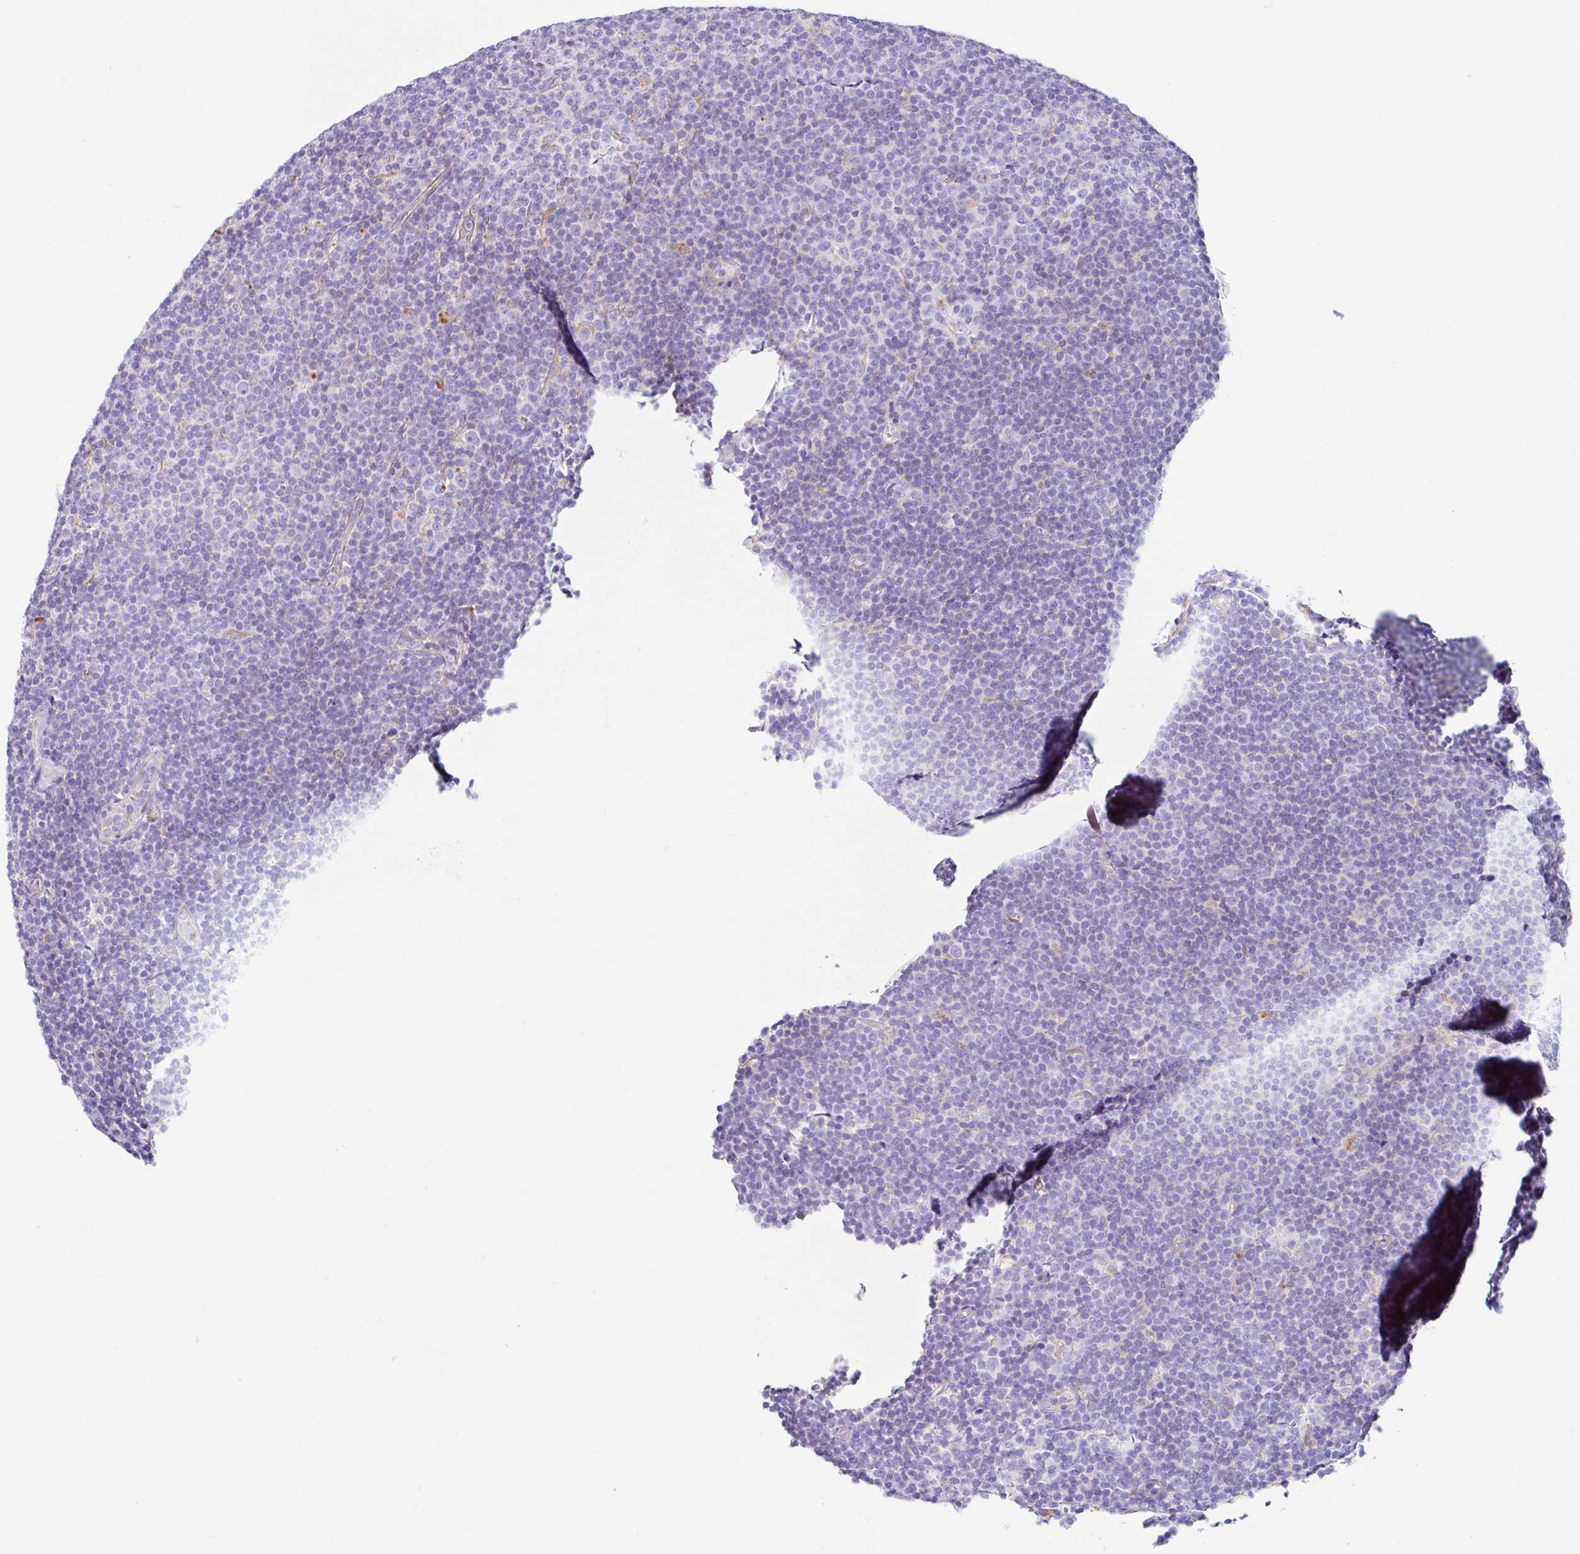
{"staining": {"intensity": "negative", "quantity": "none", "location": "none"}, "tissue": "lymphoma", "cell_type": "Tumor cells", "image_type": "cancer", "snomed": [{"axis": "morphology", "description": "Malignant lymphoma, non-Hodgkin's type, Low grade"}, {"axis": "topography", "description": "Lymph node"}], "caption": "This is an IHC histopathology image of human lymphoma. There is no expression in tumor cells.", "gene": "DKK4", "patient": {"sex": "male", "age": 48}}